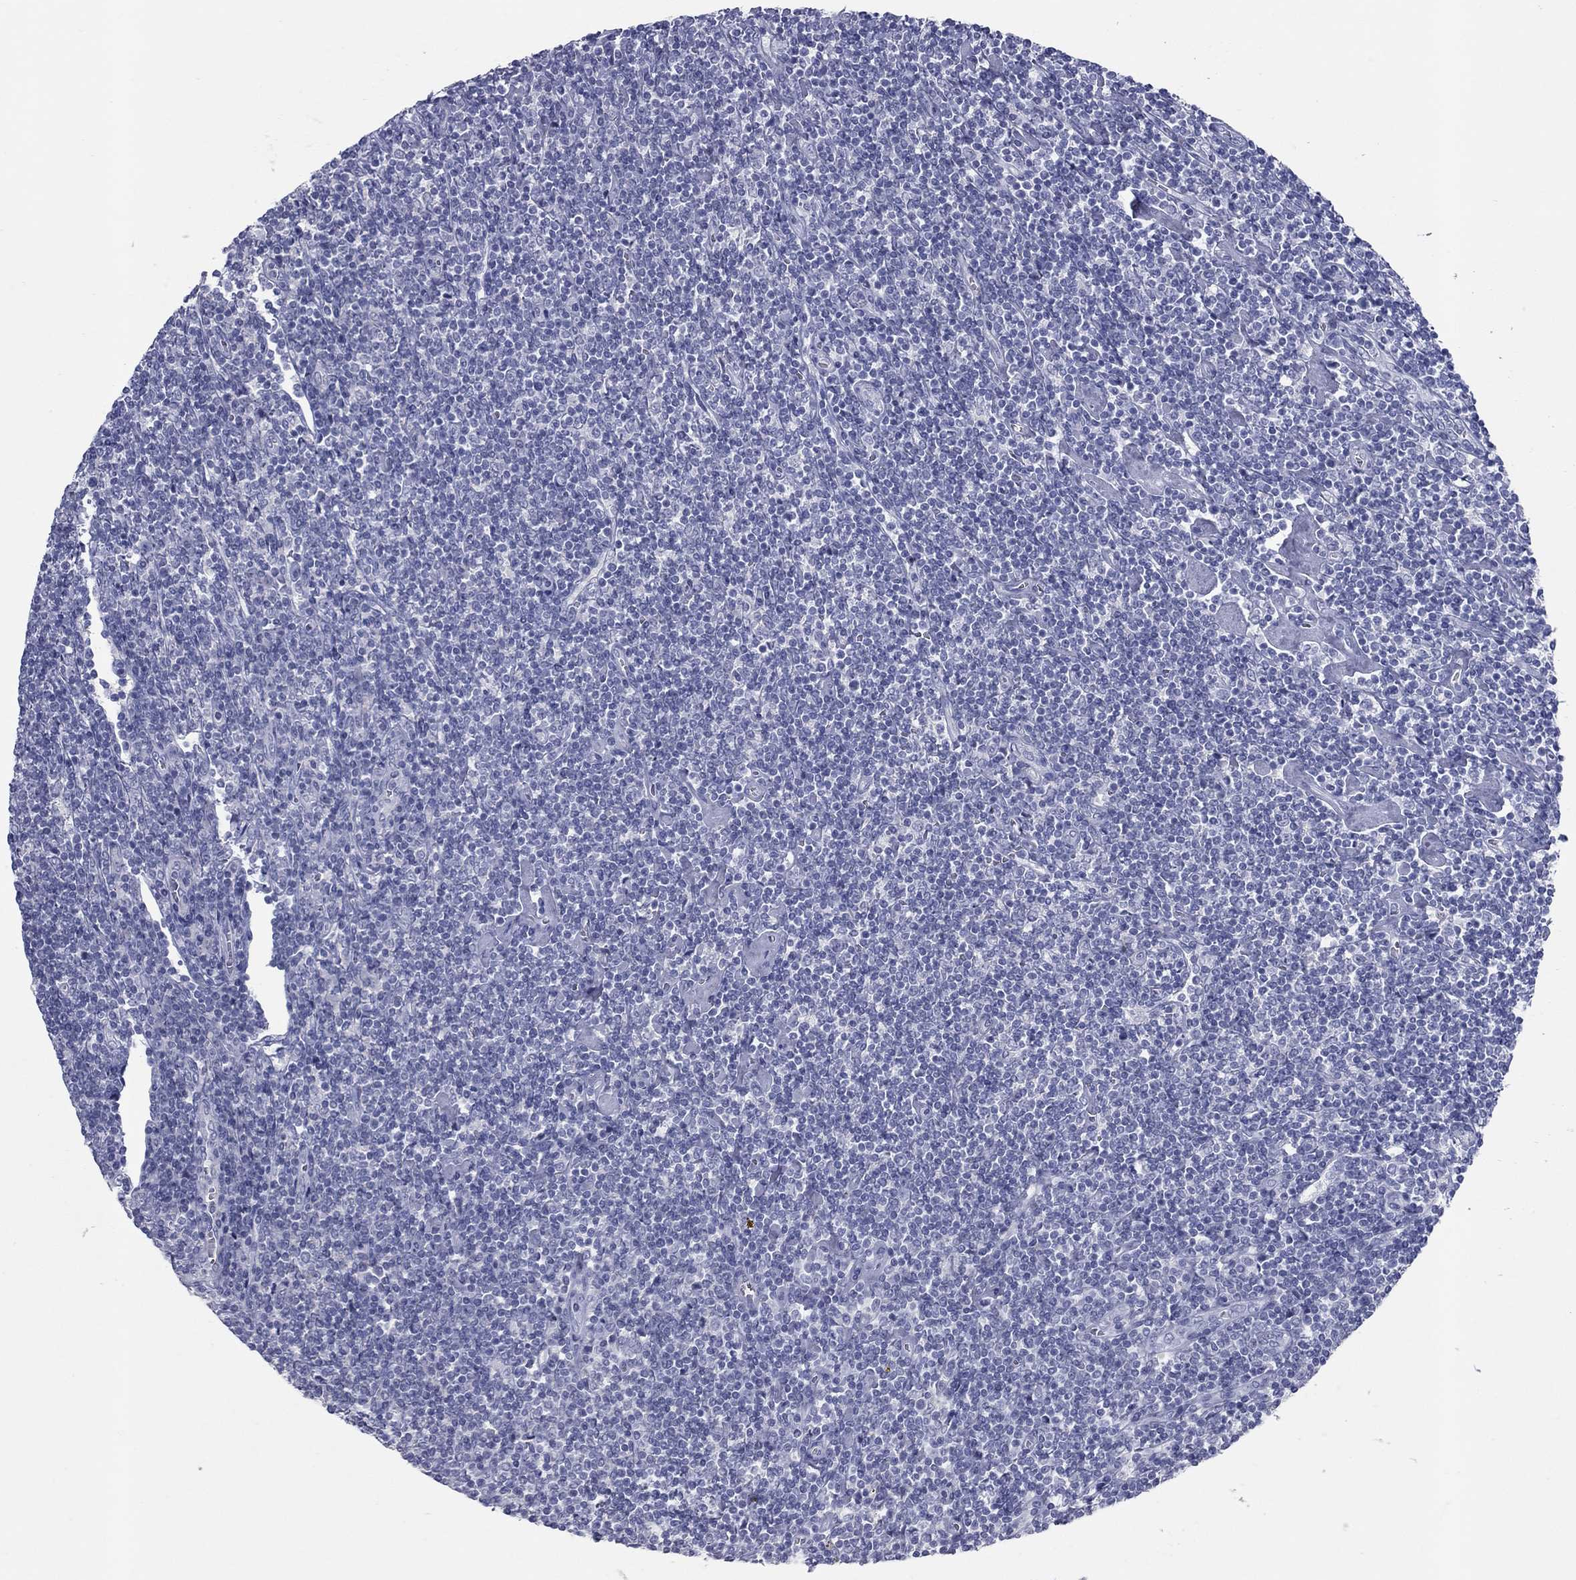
{"staining": {"intensity": "negative", "quantity": "none", "location": "none"}, "tissue": "lymphoma", "cell_type": "Tumor cells", "image_type": "cancer", "snomed": [{"axis": "morphology", "description": "Hodgkin's disease, NOS"}, {"axis": "topography", "description": "Lymph node"}], "caption": "Protein analysis of Hodgkin's disease shows no significant staining in tumor cells.", "gene": "KIRREL2", "patient": {"sex": "male", "age": 40}}